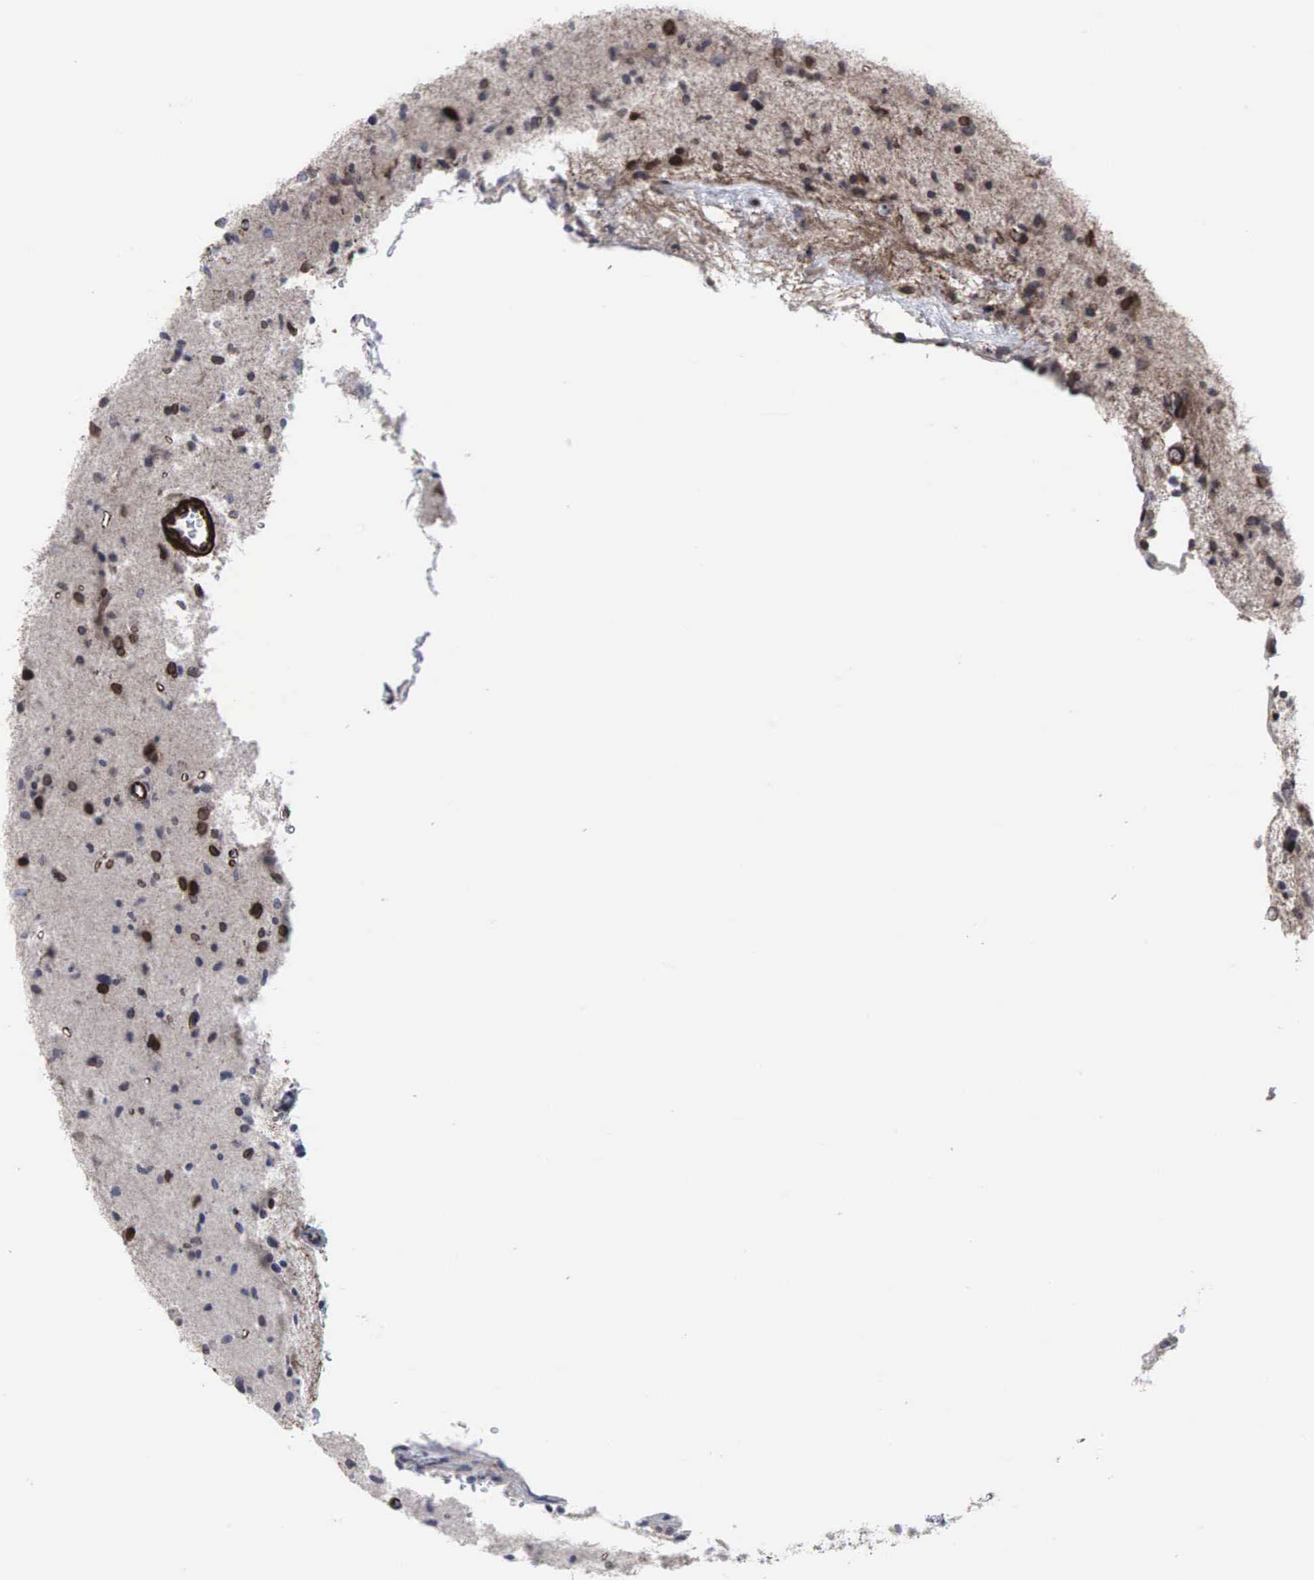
{"staining": {"intensity": "weak", "quantity": "25%-75%", "location": "cytoplasmic/membranous,nuclear"}, "tissue": "glioma", "cell_type": "Tumor cells", "image_type": "cancer", "snomed": [{"axis": "morphology", "description": "Glioma, malignant, Low grade"}, {"axis": "topography", "description": "Brain"}], "caption": "Tumor cells display weak cytoplasmic/membranous and nuclear staining in approximately 25%-75% of cells in glioma.", "gene": "GPRASP1", "patient": {"sex": "female", "age": 46}}